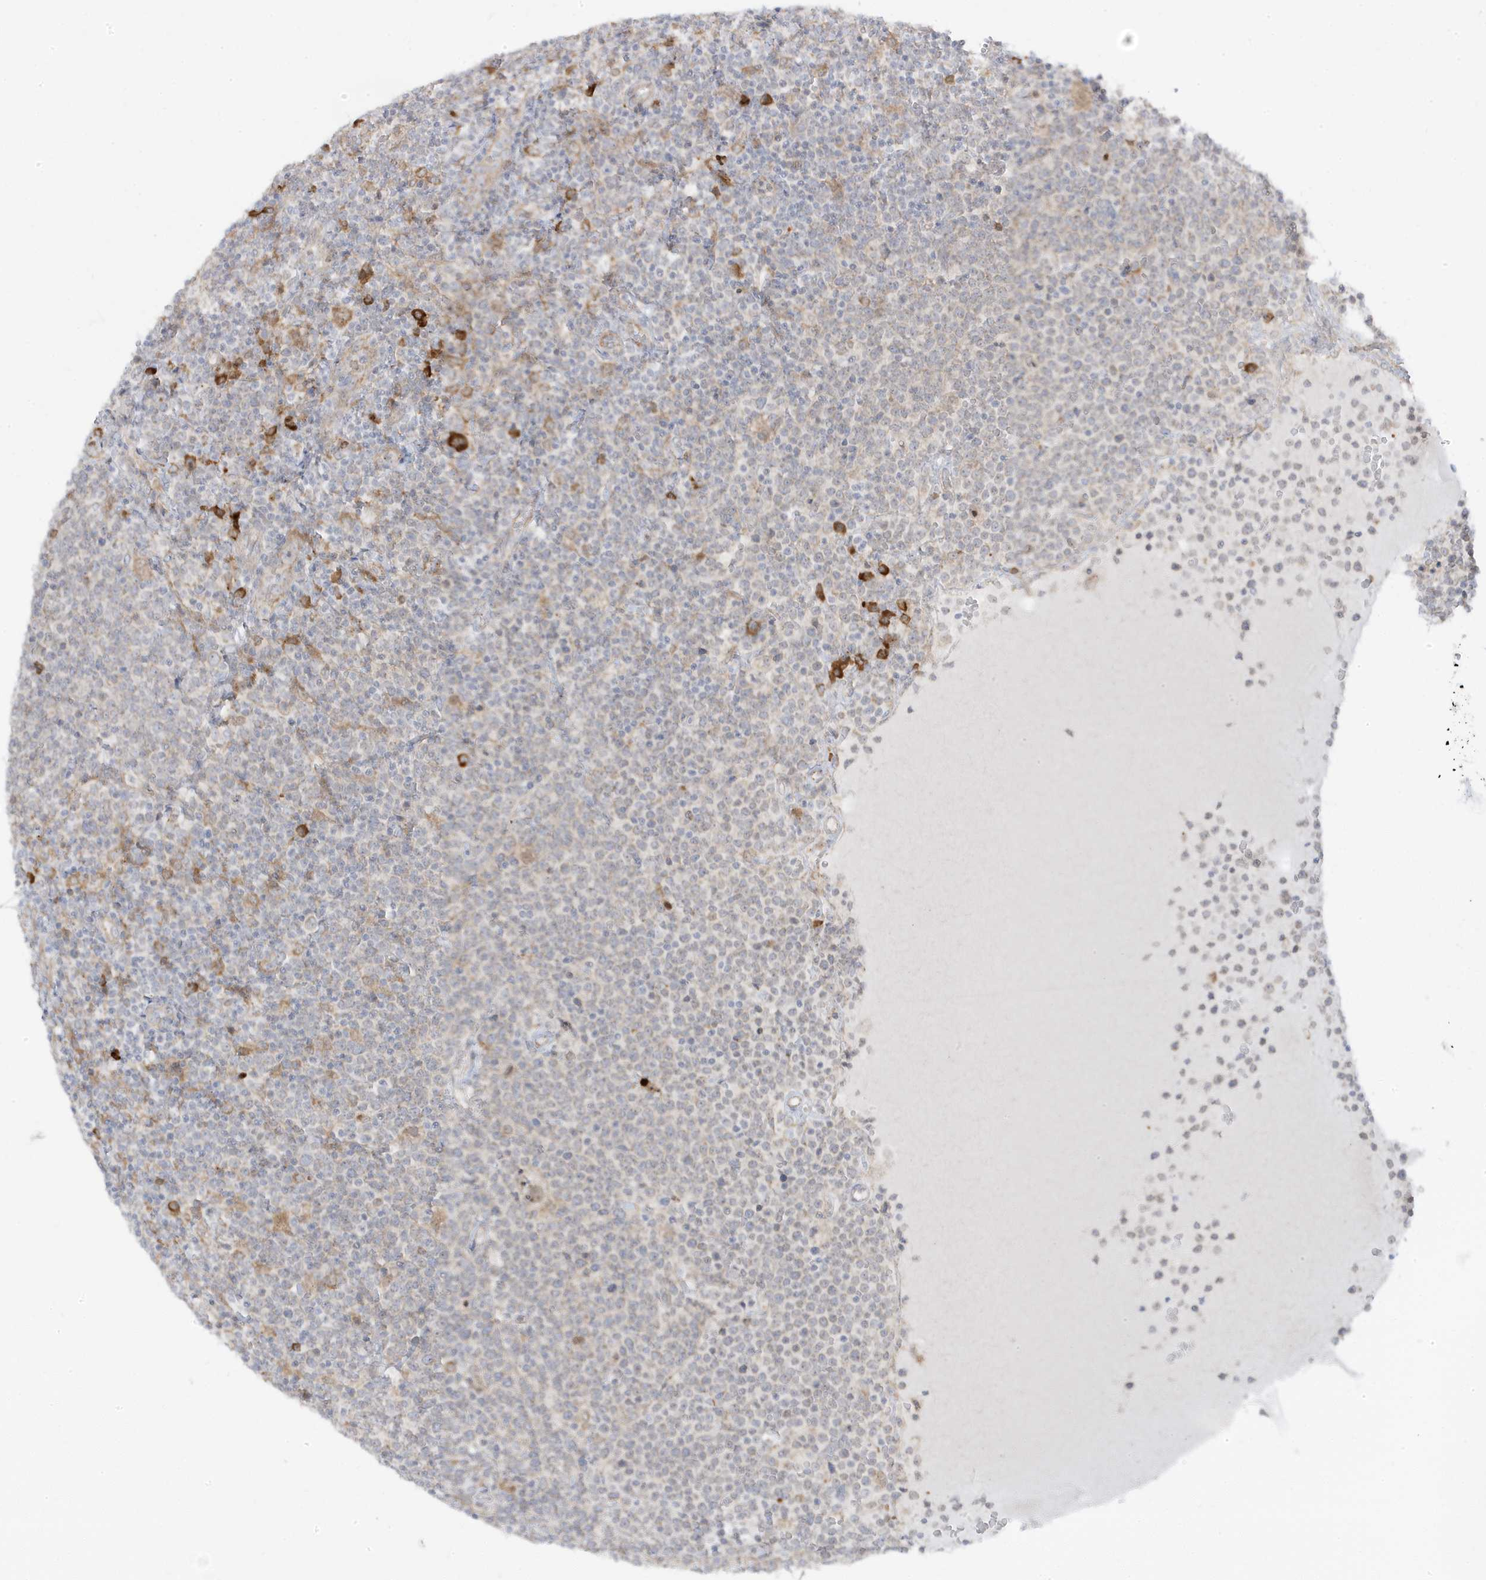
{"staining": {"intensity": "negative", "quantity": "none", "location": "none"}, "tissue": "lymphoma", "cell_type": "Tumor cells", "image_type": "cancer", "snomed": [{"axis": "morphology", "description": "Malignant lymphoma, non-Hodgkin's type, High grade"}, {"axis": "topography", "description": "Lymph node"}], "caption": "DAB (3,3'-diaminobenzidine) immunohistochemical staining of human malignant lymphoma, non-Hodgkin's type (high-grade) exhibits no significant staining in tumor cells. Nuclei are stained in blue.", "gene": "ZNF654", "patient": {"sex": "male", "age": 61}}